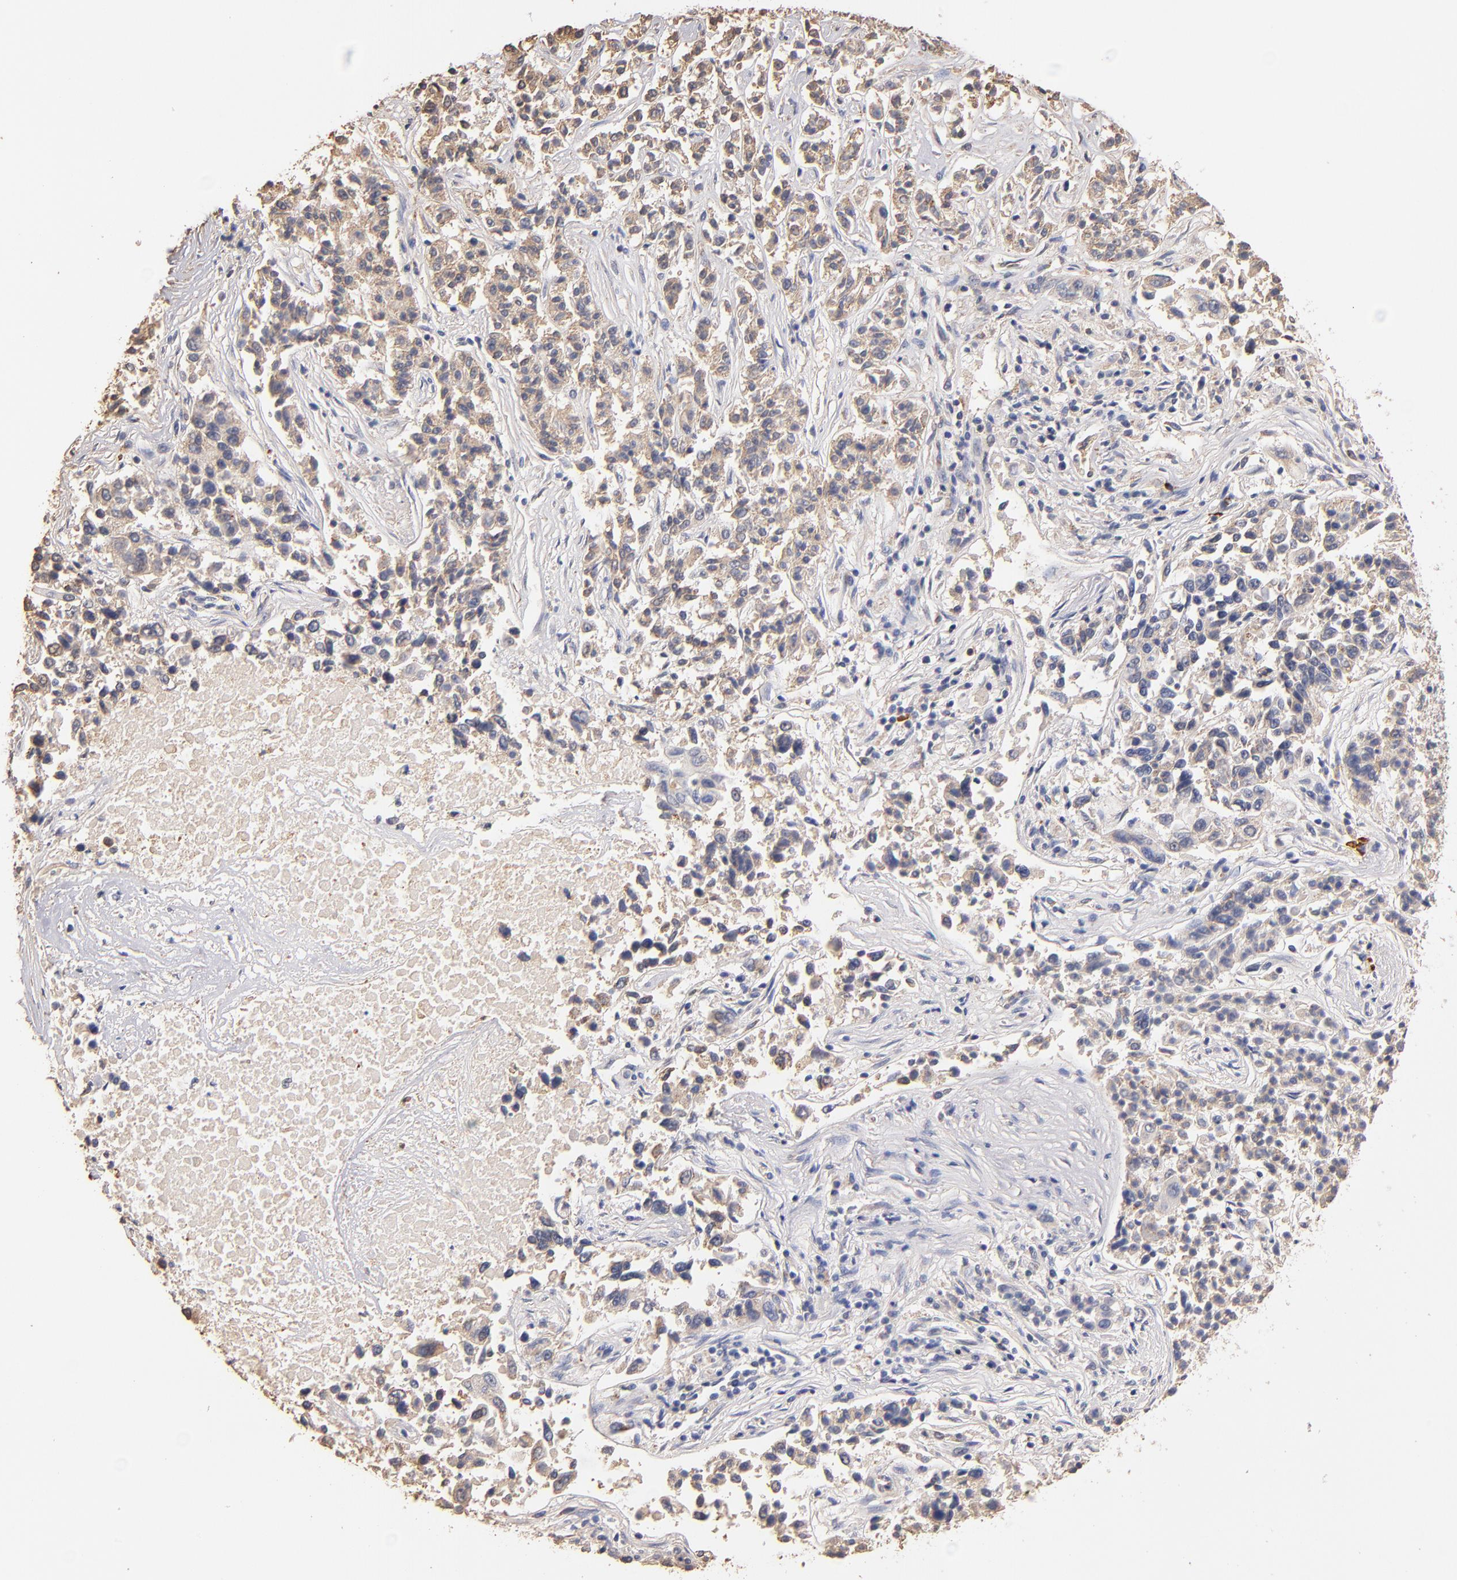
{"staining": {"intensity": "negative", "quantity": "none", "location": "none"}, "tissue": "lung cancer", "cell_type": "Tumor cells", "image_type": "cancer", "snomed": [{"axis": "morphology", "description": "Adenocarcinoma, NOS"}, {"axis": "topography", "description": "Lung"}], "caption": "The immunohistochemistry (IHC) image has no significant expression in tumor cells of lung cancer (adenocarcinoma) tissue.", "gene": "RO60", "patient": {"sex": "male", "age": 84}}